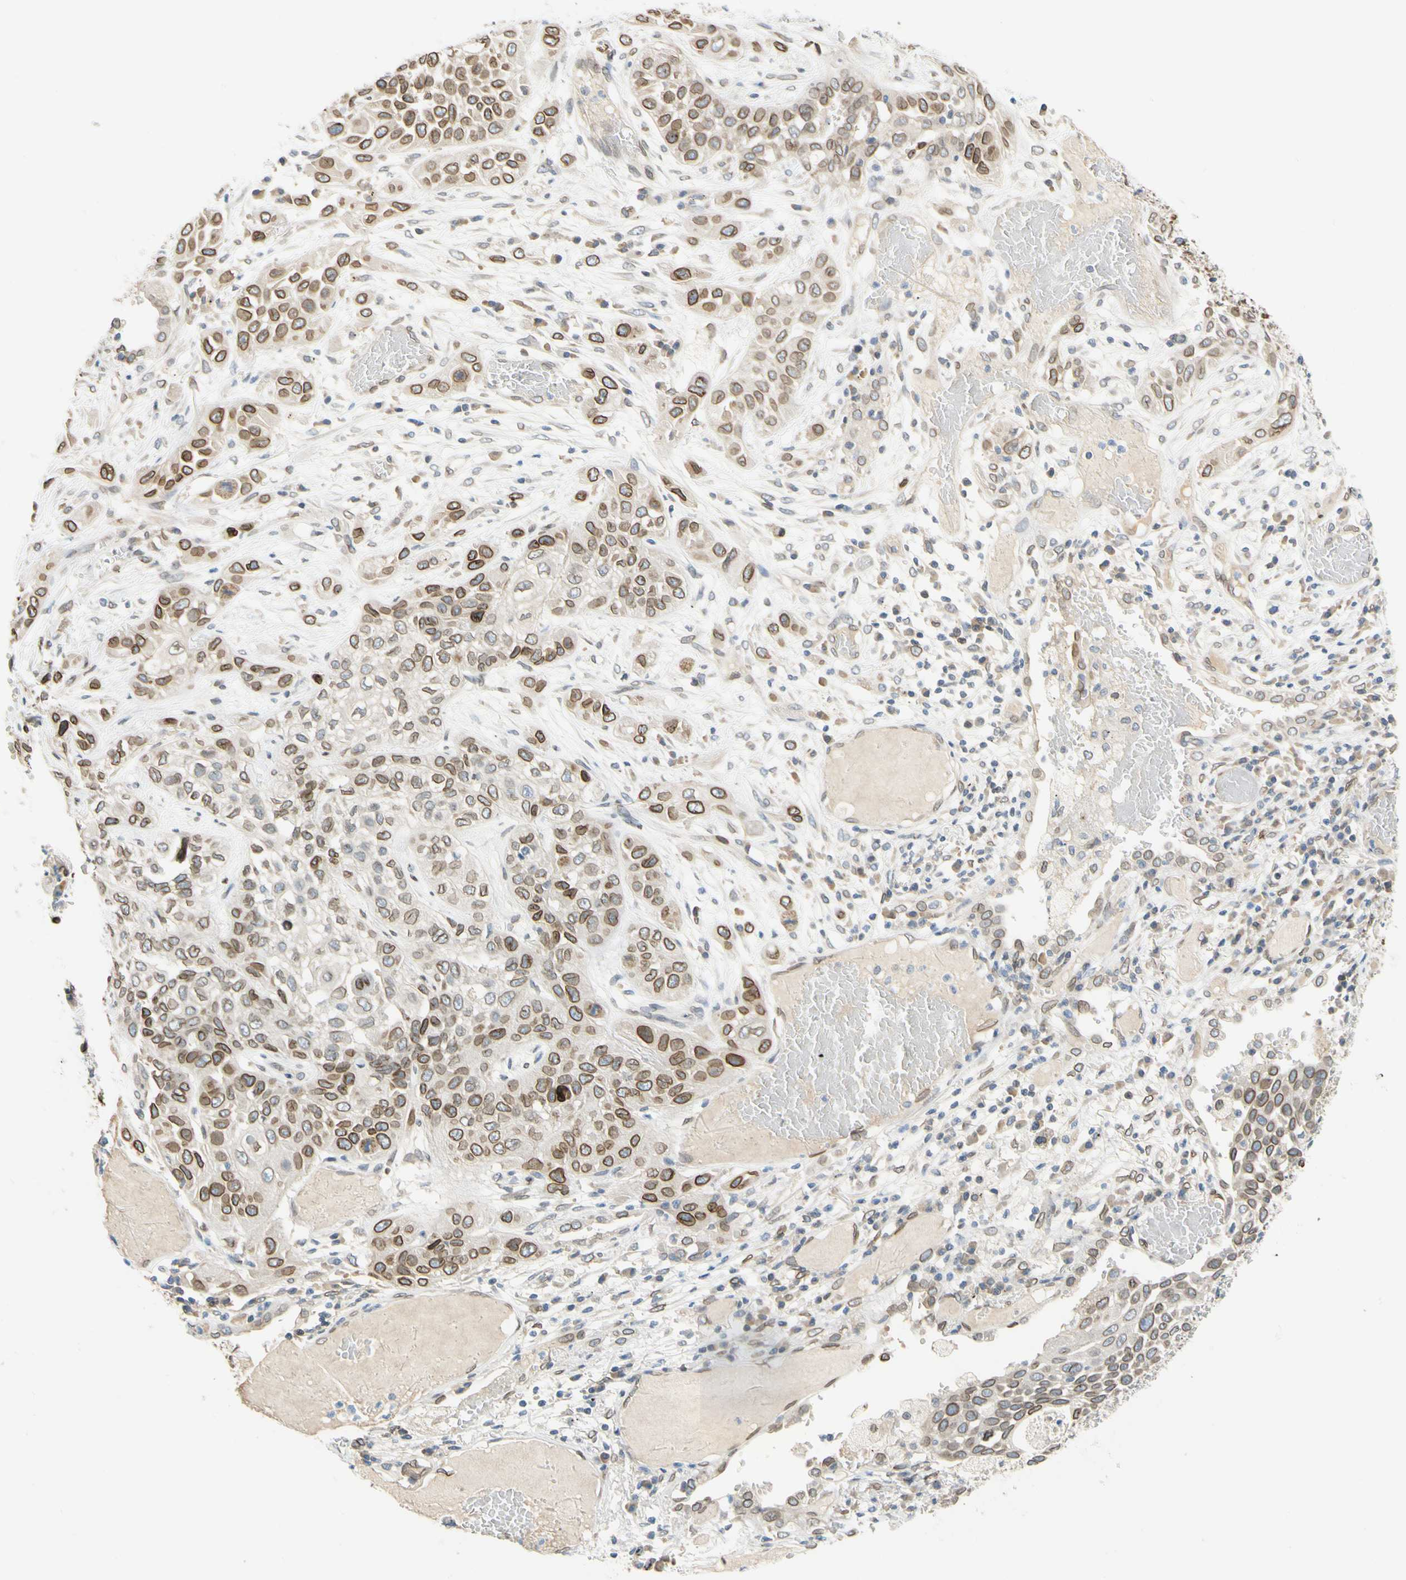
{"staining": {"intensity": "moderate", "quantity": ">75%", "location": "cytoplasmic/membranous,nuclear"}, "tissue": "lung cancer", "cell_type": "Tumor cells", "image_type": "cancer", "snomed": [{"axis": "morphology", "description": "Squamous cell carcinoma, NOS"}, {"axis": "topography", "description": "Lung"}], "caption": "Moderate cytoplasmic/membranous and nuclear protein positivity is appreciated in about >75% of tumor cells in squamous cell carcinoma (lung).", "gene": "SUN1", "patient": {"sex": "male", "age": 71}}